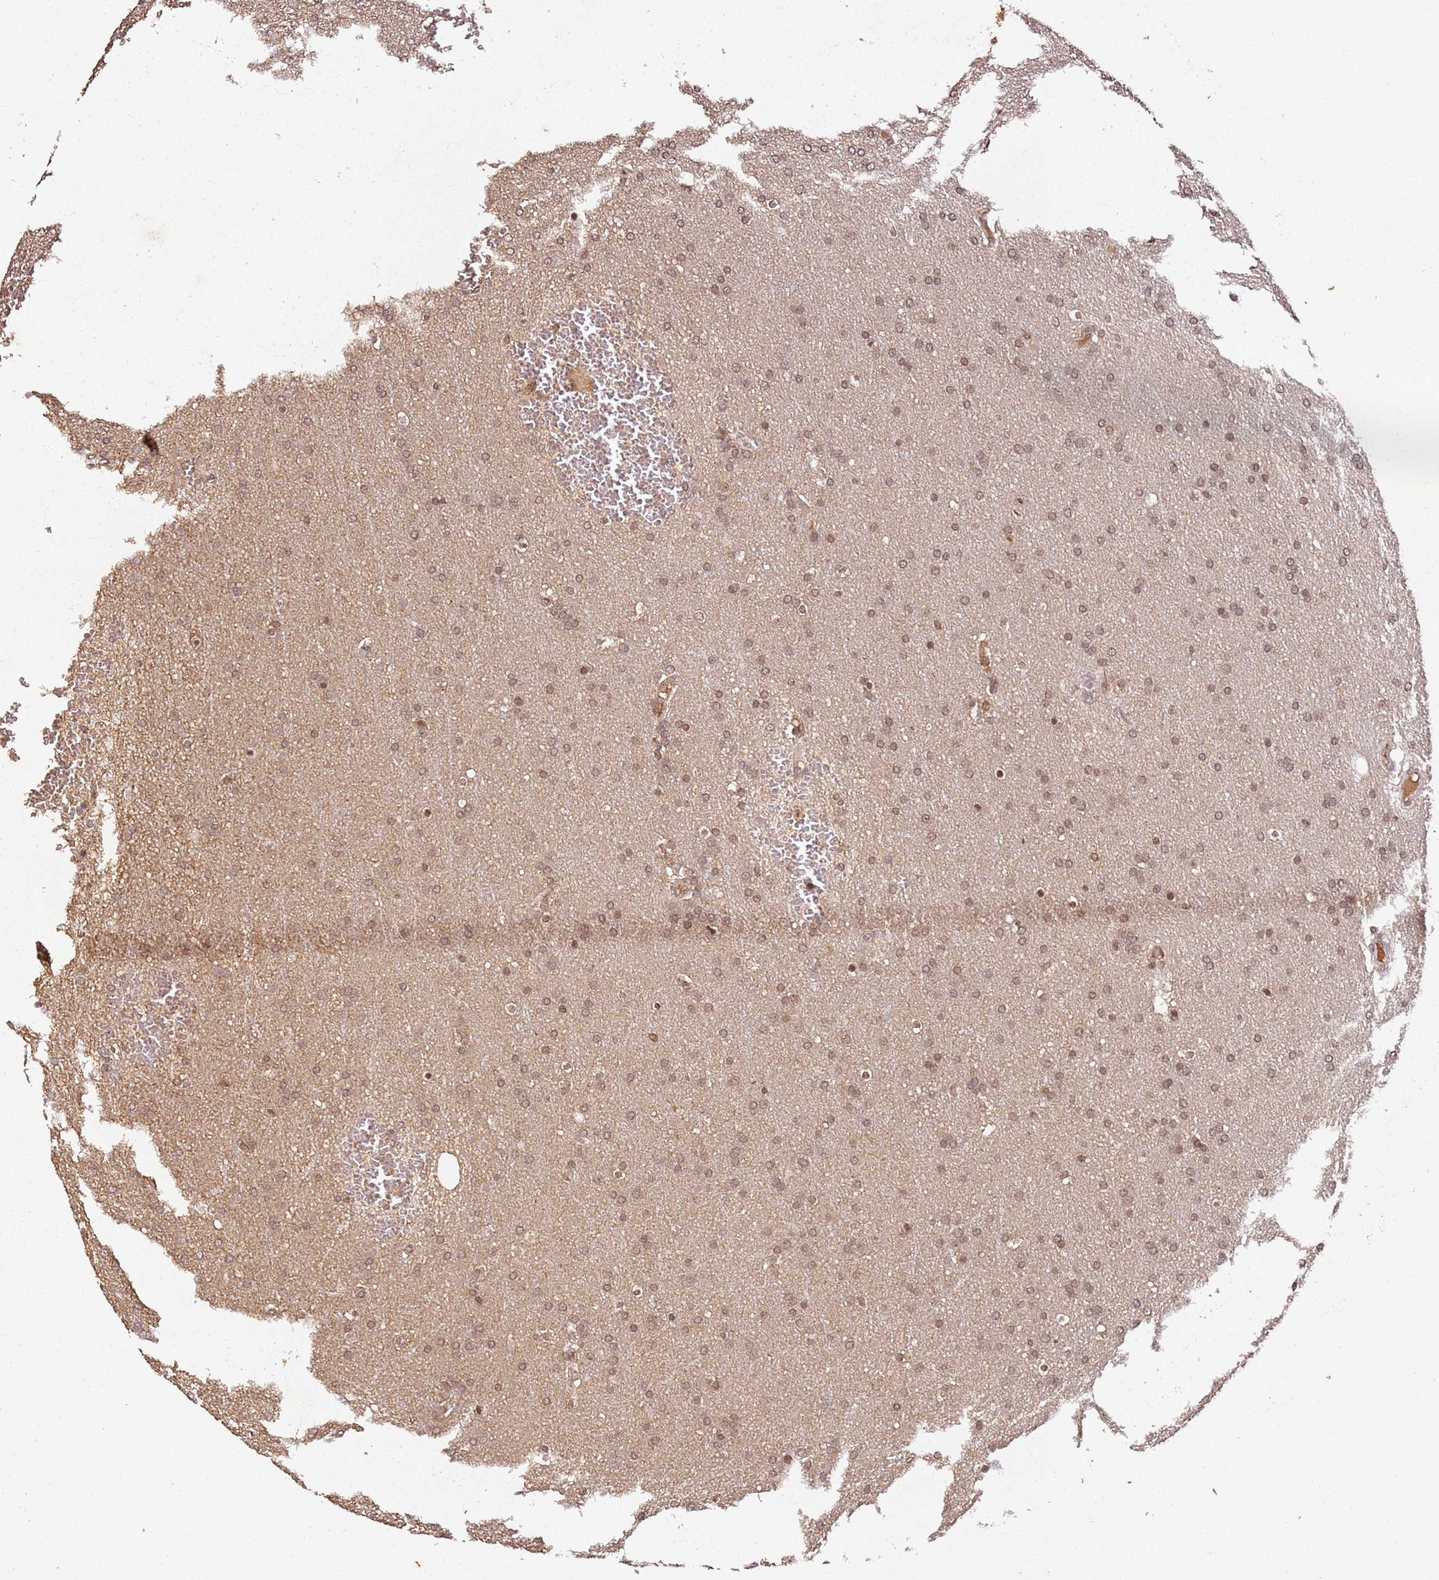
{"staining": {"intensity": "moderate", "quantity": ">75%", "location": "nuclear"}, "tissue": "glioma", "cell_type": "Tumor cells", "image_type": "cancer", "snomed": [{"axis": "morphology", "description": "Glioma, malignant, Low grade"}, {"axis": "topography", "description": "Brain"}], "caption": "Glioma stained for a protein (brown) displays moderate nuclear positive positivity in about >75% of tumor cells.", "gene": "COL1A2", "patient": {"sex": "female", "age": 32}}